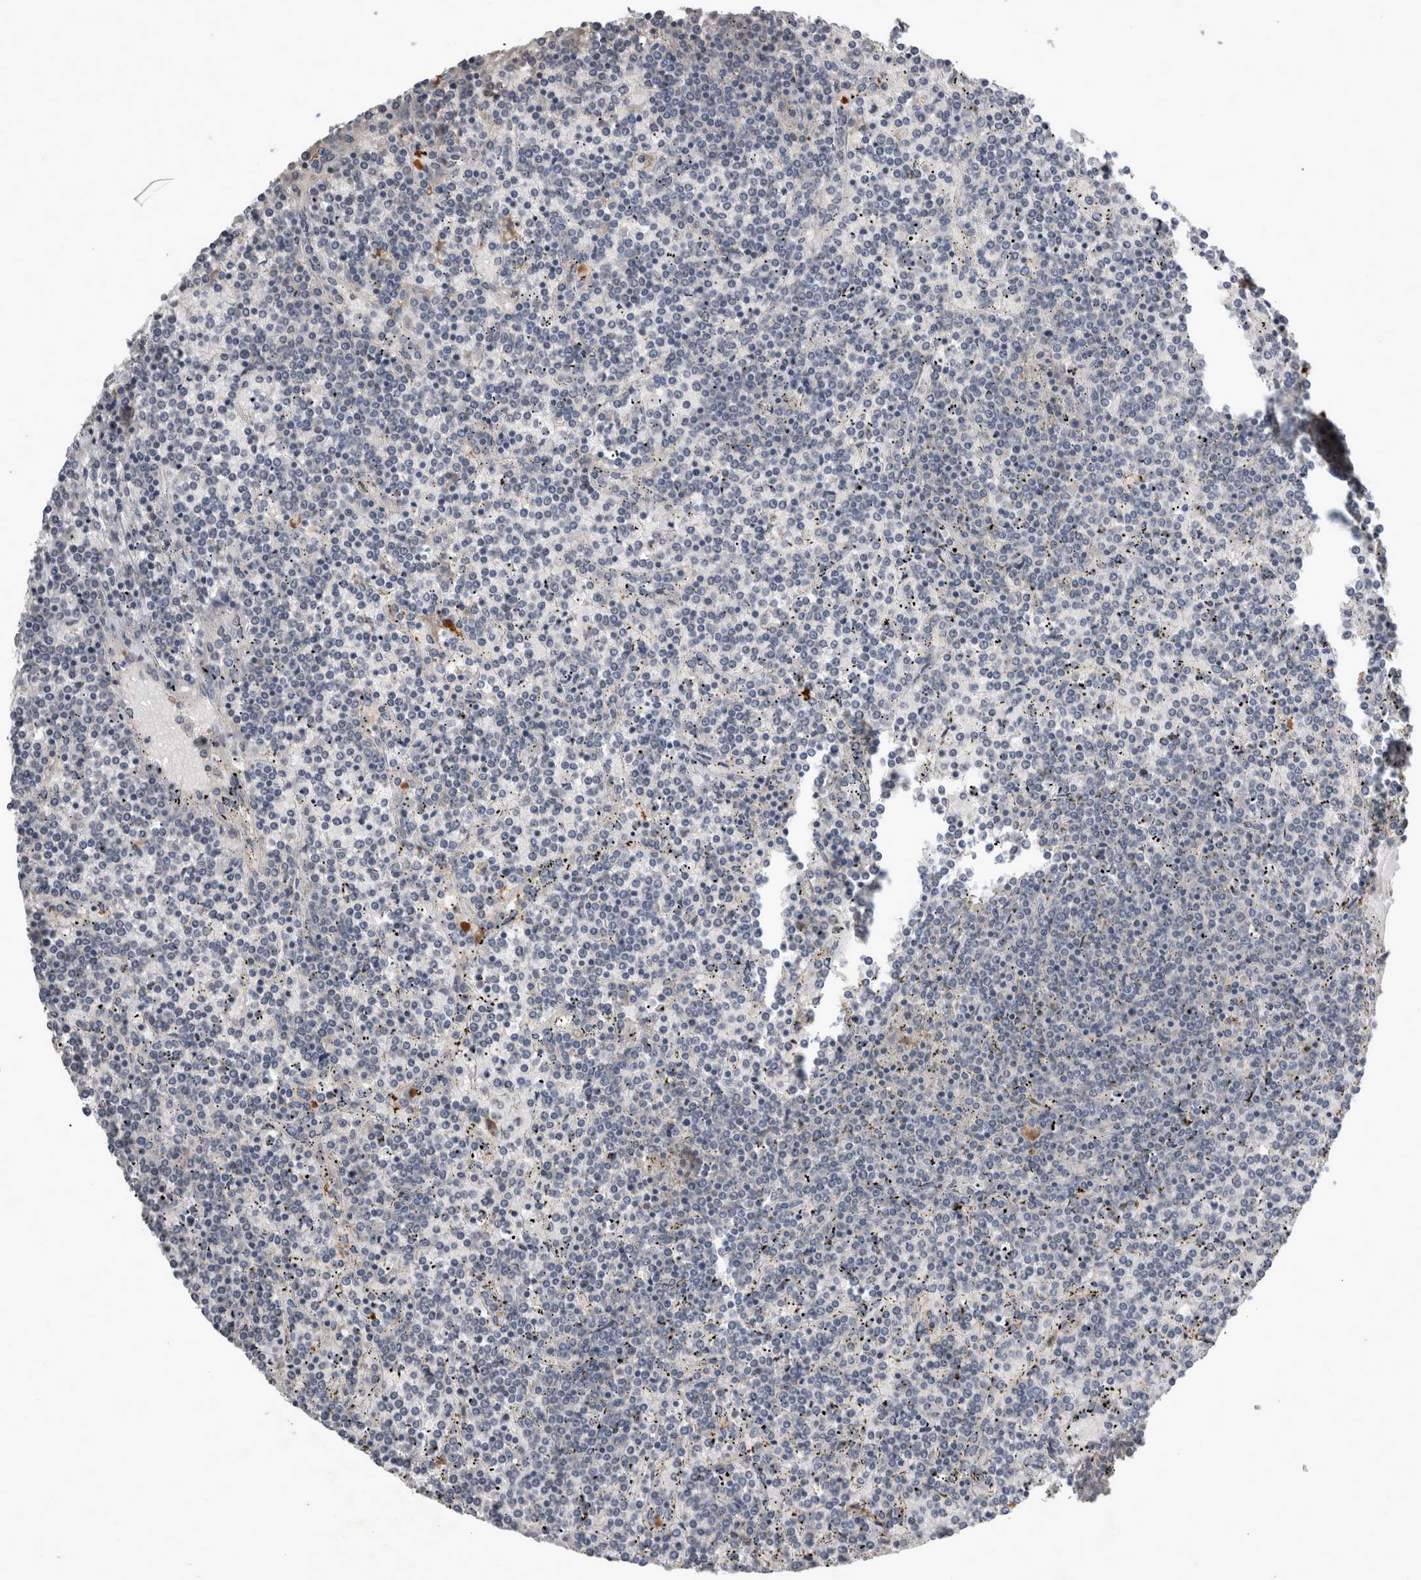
{"staining": {"intensity": "negative", "quantity": "none", "location": "none"}, "tissue": "lymphoma", "cell_type": "Tumor cells", "image_type": "cancer", "snomed": [{"axis": "morphology", "description": "Malignant lymphoma, non-Hodgkin's type, Low grade"}, {"axis": "topography", "description": "Spleen"}], "caption": "A high-resolution micrograph shows immunohistochemistry (IHC) staining of lymphoma, which reveals no significant expression in tumor cells. (Immunohistochemistry, brightfield microscopy, high magnification).", "gene": "SLC22A11", "patient": {"sex": "female", "age": 19}}